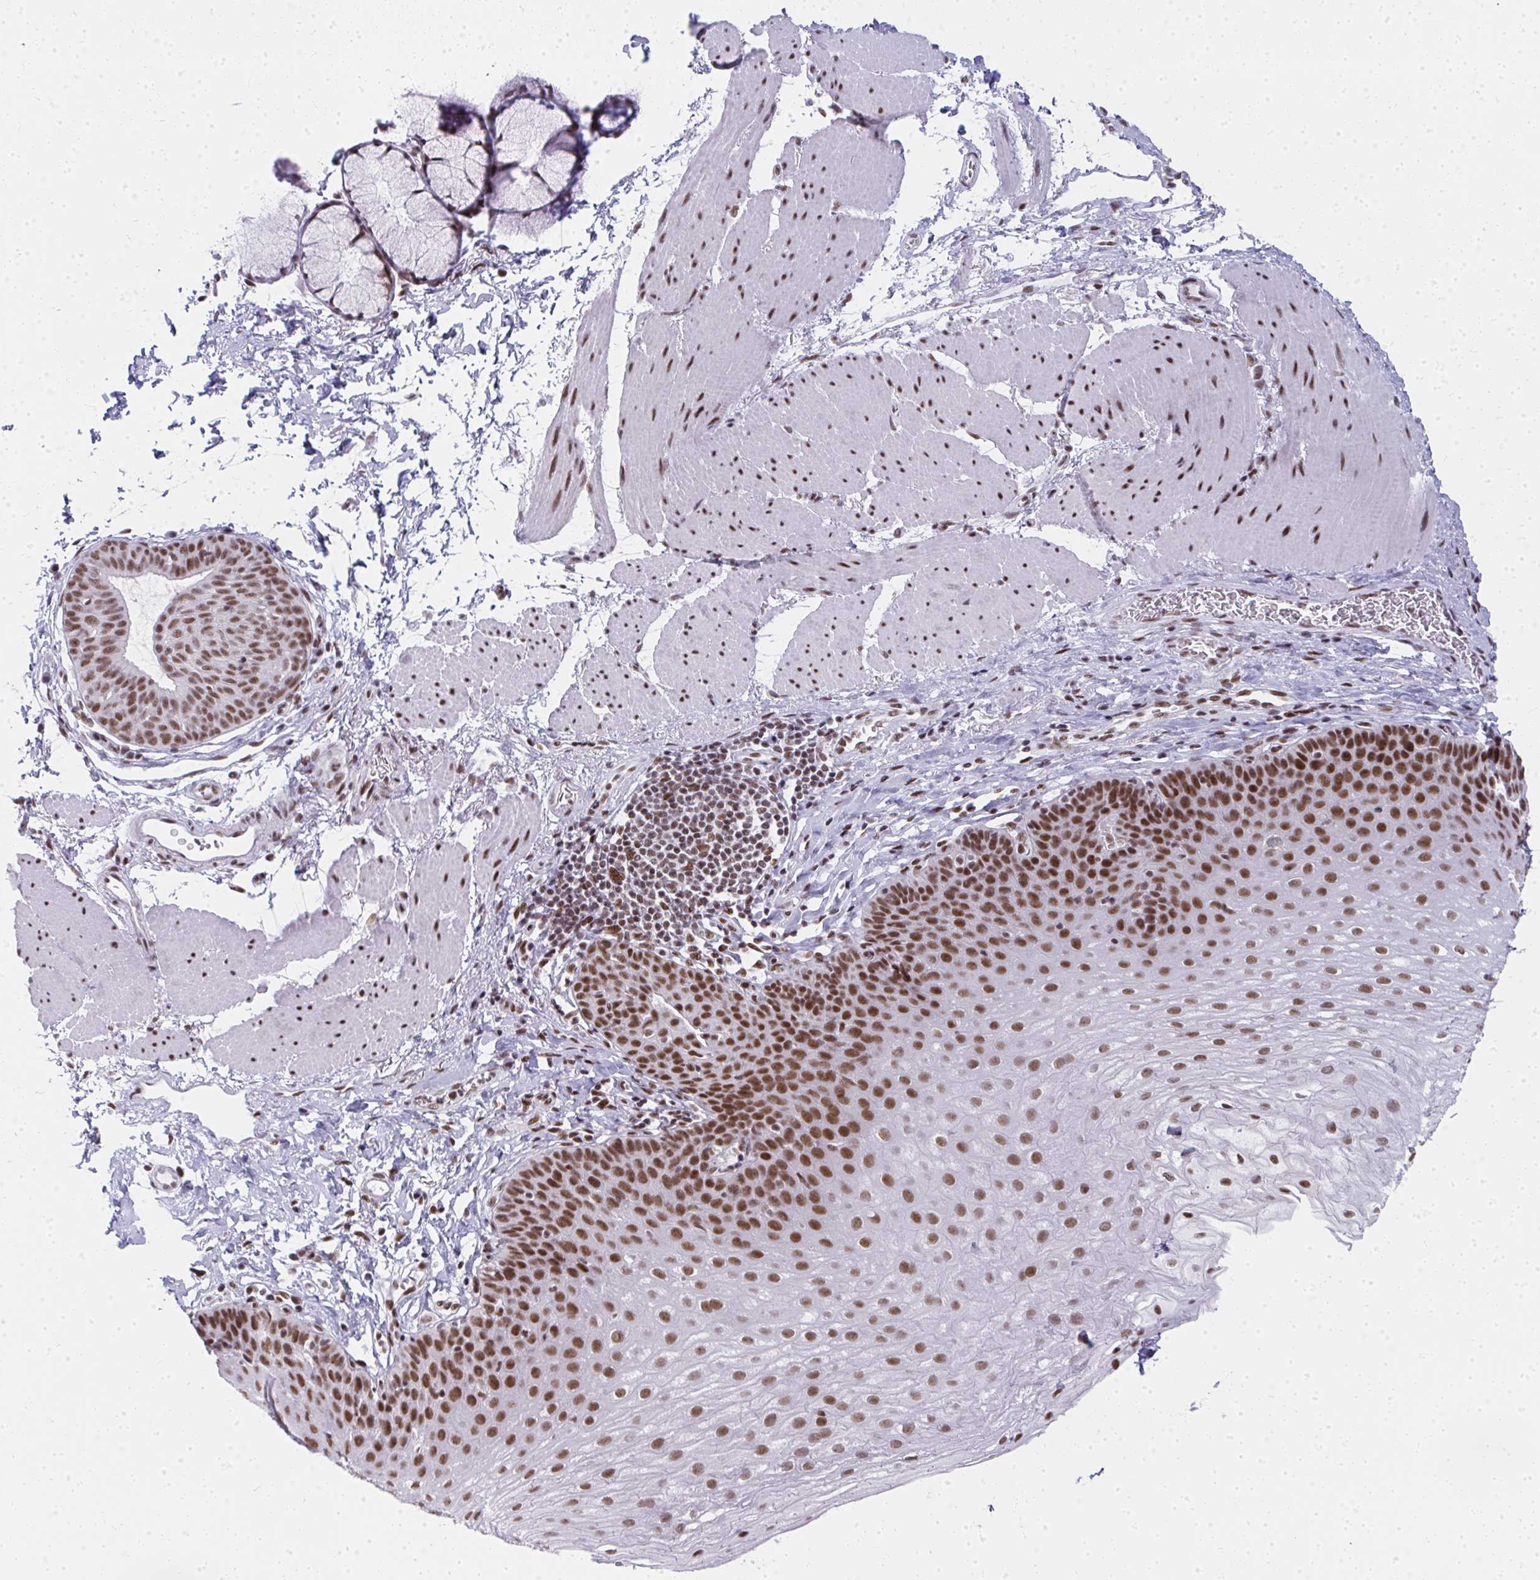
{"staining": {"intensity": "strong", "quantity": ">75%", "location": "nuclear"}, "tissue": "esophagus", "cell_type": "Squamous epithelial cells", "image_type": "normal", "snomed": [{"axis": "morphology", "description": "Normal tissue, NOS"}, {"axis": "topography", "description": "Esophagus"}], "caption": "Strong nuclear positivity is present in about >75% of squamous epithelial cells in benign esophagus.", "gene": "CREBBP", "patient": {"sex": "female", "age": 81}}